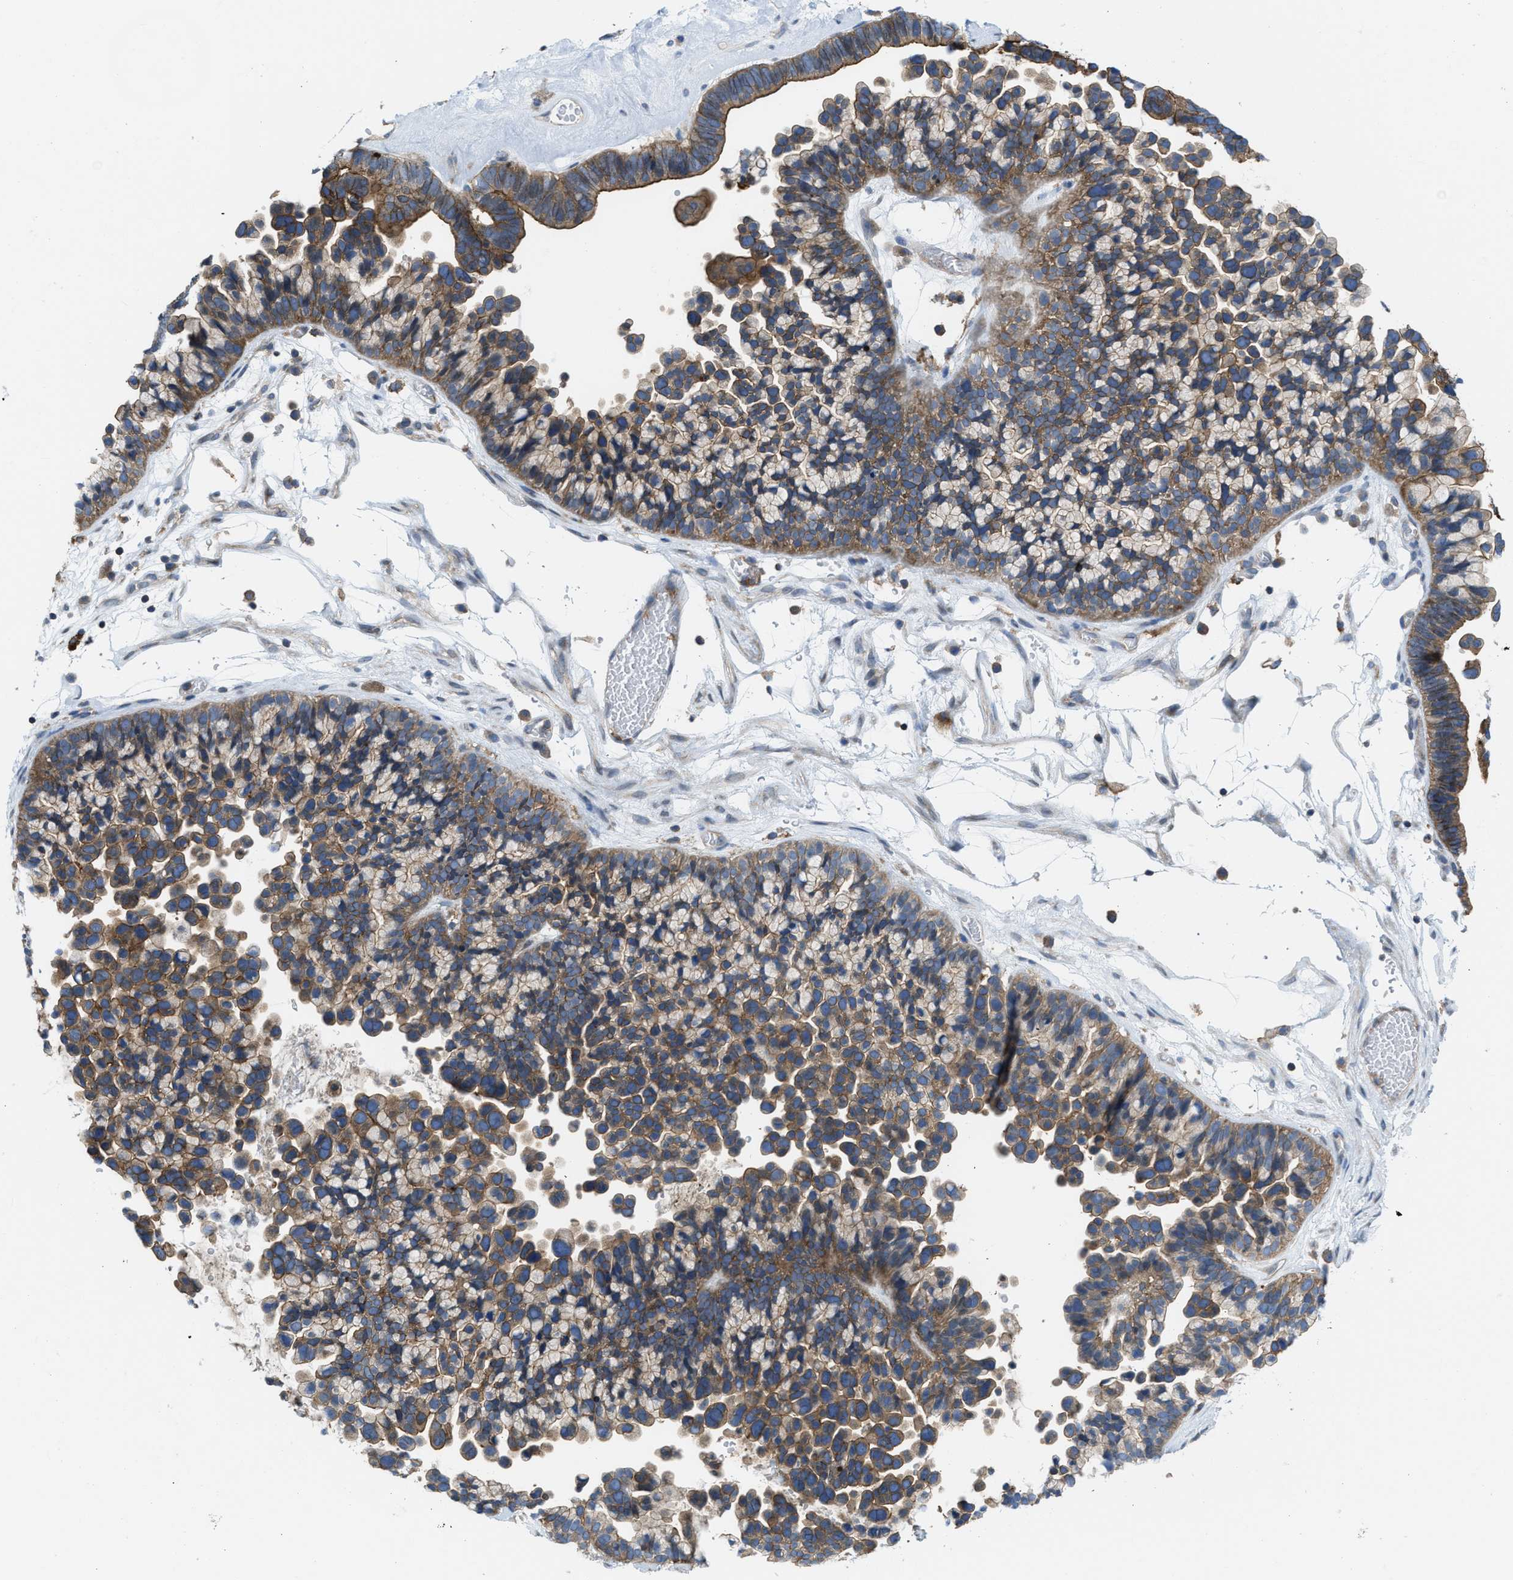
{"staining": {"intensity": "moderate", "quantity": ">75%", "location": "cytoplasmic/membranous"}, "tissue": "ovarian cancer", "cell_type": "Tumor cells", "image_type": "cancer", "snomed": [{"axis": "morphology", "description": "Cystadenocarcinoma, serous, NOS"}, {"axis": "topography", "description": "Ovary"}], "caption": "Serous cystadenocarcinoma (ovarian) tissue shows moderate cytoplasmic/membranous staining in about >75% of tumor cells, visualized by immunohistochemistry.", "gene": "MYO18A", "patient": {"sex": "female", "age": 56}}